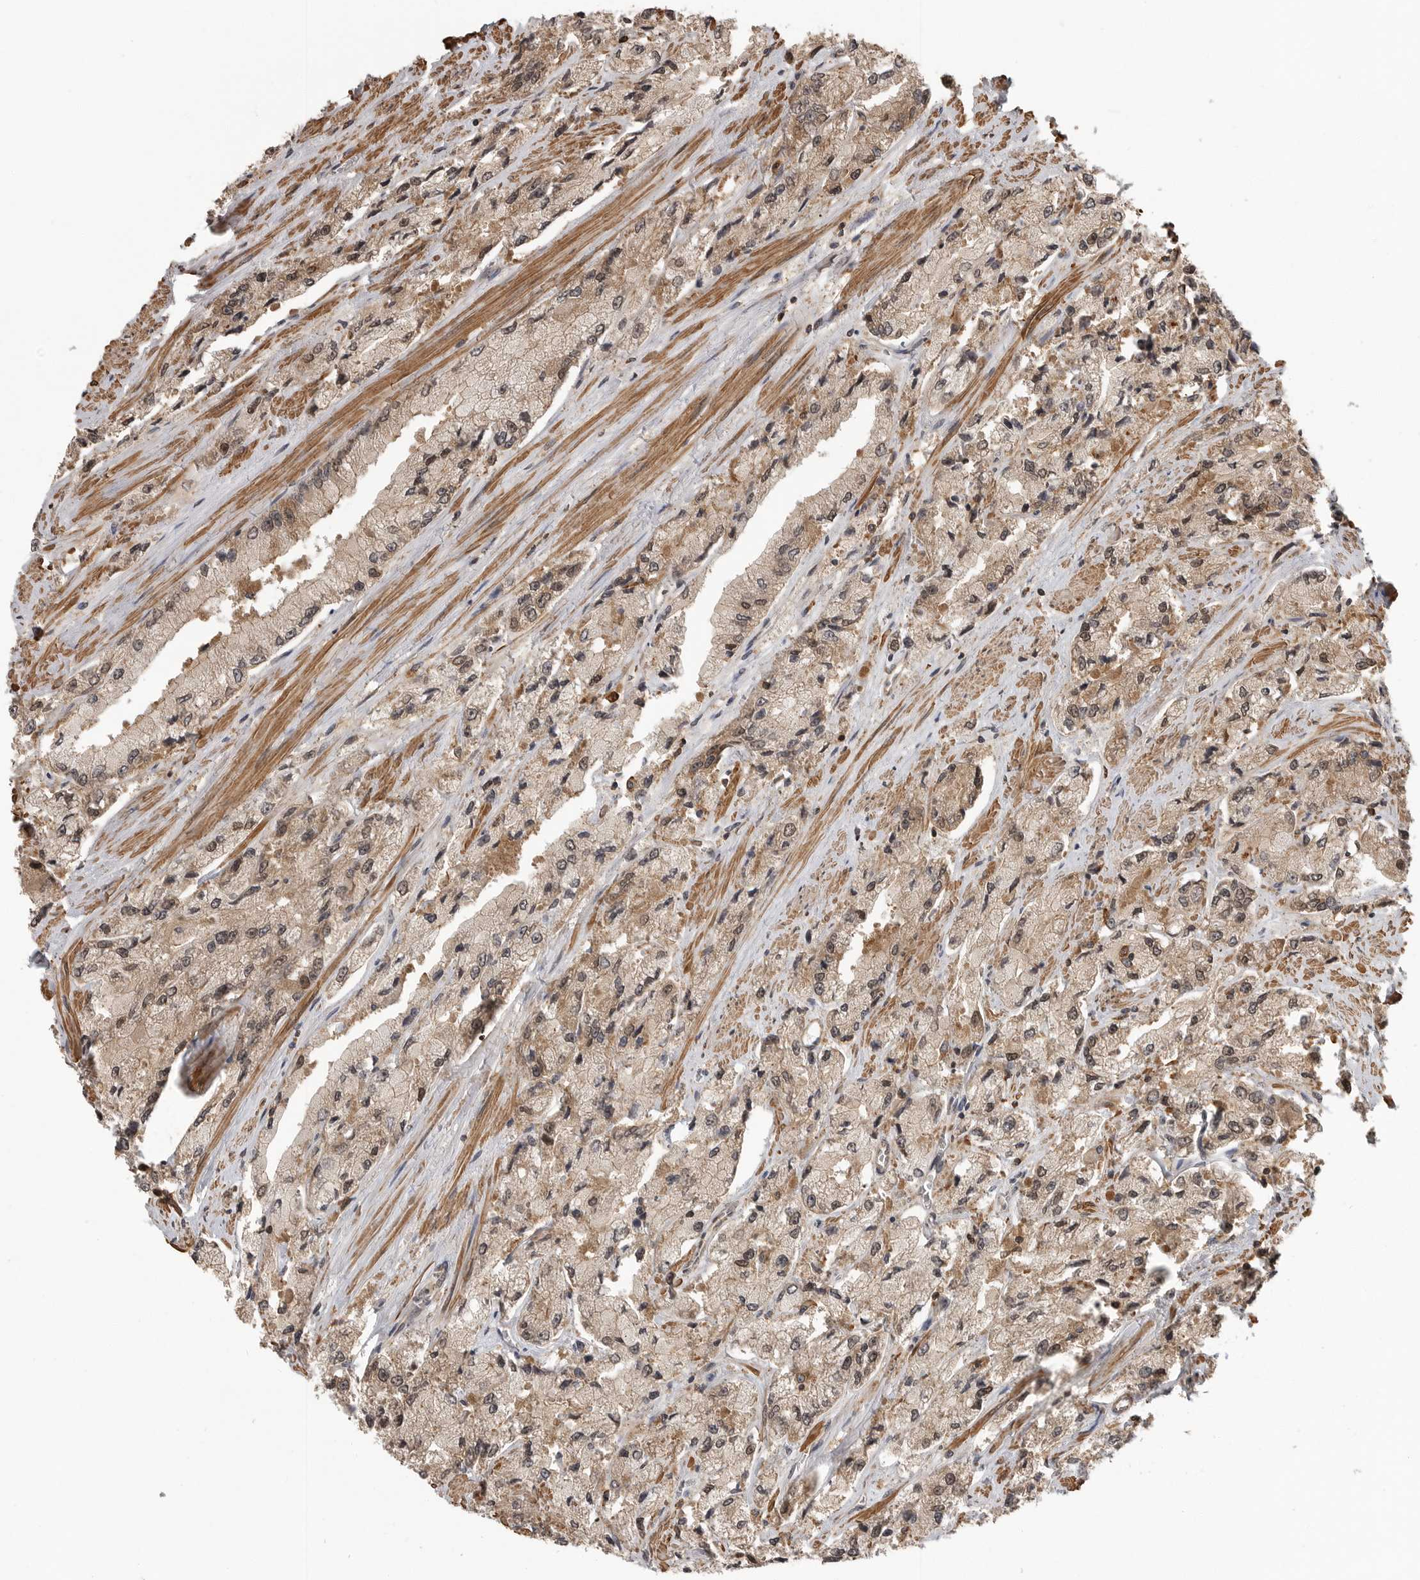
{"staining": {"intensity": "moderate", "quantity": ">75%", "location": "cytoplasmic/membranous"}, "tissue": "prostate cancer", "cell_type": "Tumor cells", "image_type": "cancer", "snomed": [{"axis": "morphology", "description": "Adenocarcinoma, High grade"}, {"axis": "topography", "description": "Prostate"}], "caption": "Brown immunohistochemical staining in prostate cancer reveals moderate cytoplasmic/membranous staining in approximately >75% of tumor cells. The protein is shown in brown color, while the nuclei are stained blue.", "gene": "ERN1", "patient": {"sex": "male", "age": 58}}